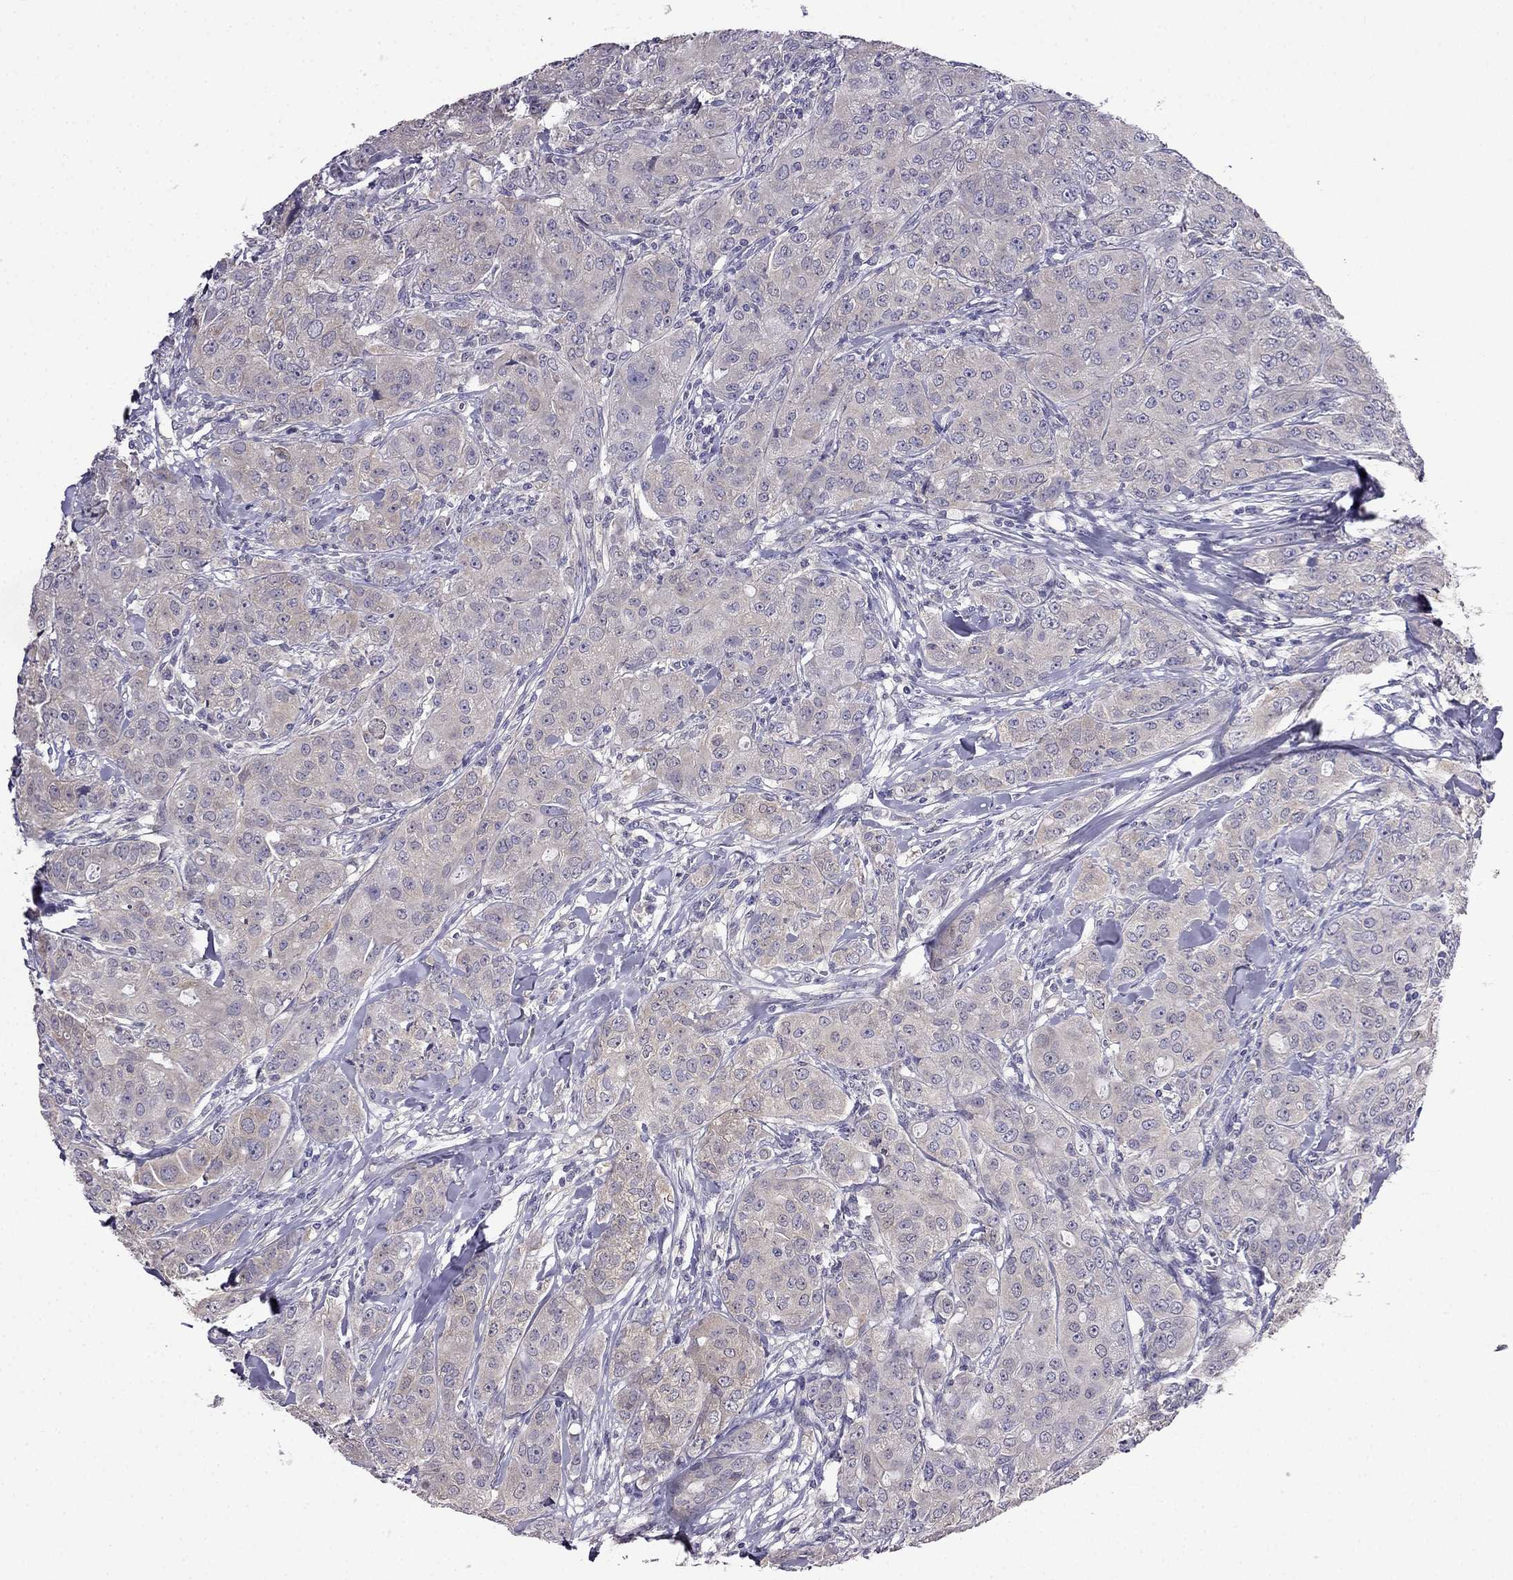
{"staining": {"intensity": "weak", "quantity": "25%-75%", "location": "cytoplasmic/membranous"}, "tissue": "breast cancer", "cell_type": "Tumor cells", "image_type": "cancer", "snomed": [{"axis": "morphology", "description": "Duct carcinoma"}, {"axis": "topography", "description": "Breast"}], "caption": "Immunohistochemistry (IHC) micrograph of human breast cancer (invasive ductal carcinoma) stained for a protein (brown), which shows low levels of weak cytoplasmic/membranous staining in about 25%-75% of tumor cells.", "gene": "SCNN1D", "patient": {"sex": "female", "age": 43}}